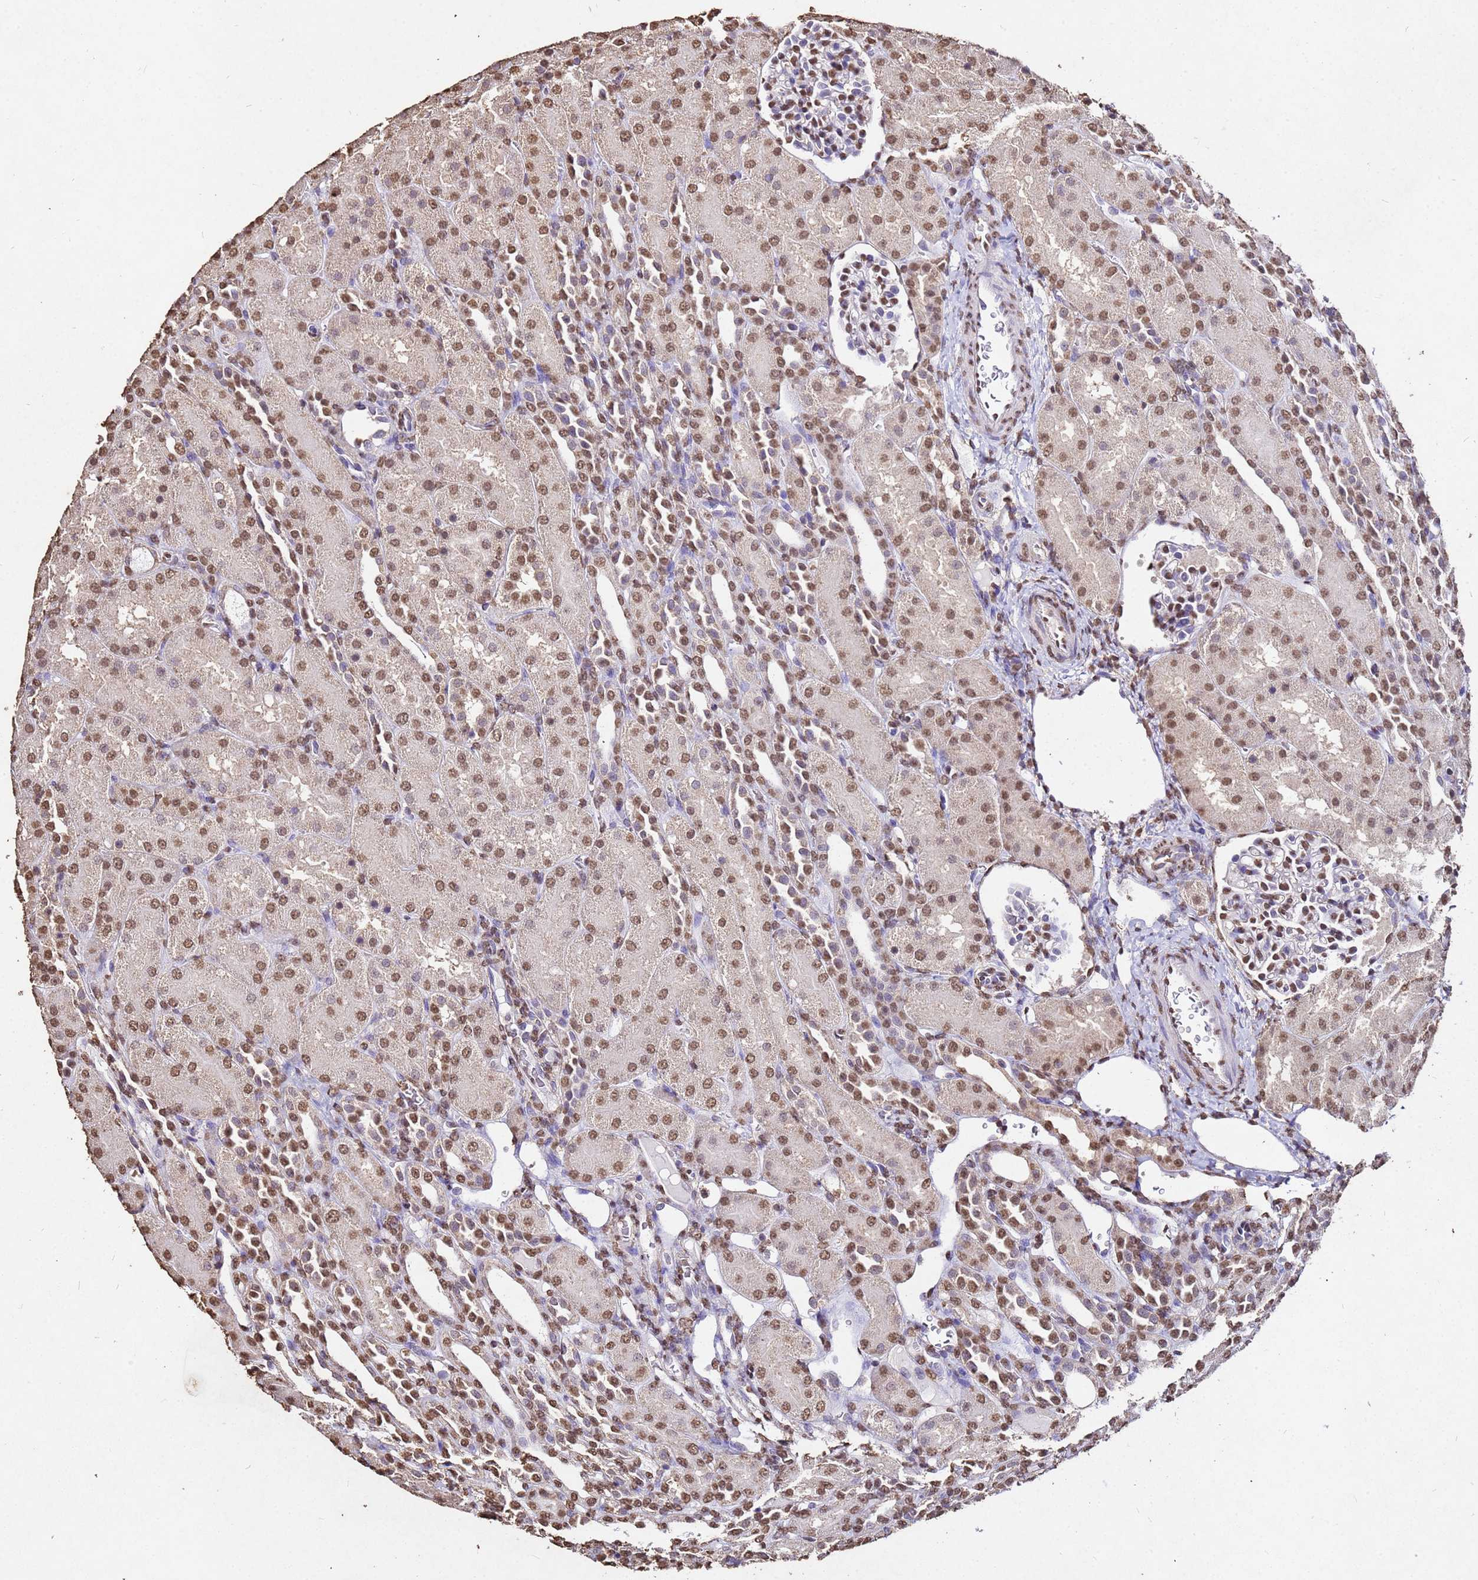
{"staining": {"intensity": "moderate", "quantity": ">75%", "location": "nuclear"}, "tissue": "kidney", "cell_type": "Cells in glomeruli", "image_type": "normal", "snomed": [{"axis": "morphology", "description": "Normal tissue, NOS"}, {"axis": "topography", "description": "Kidney"}], "caption": "Immunohistochemical staining of benign human kidney displays moderate nuclear protein expression in about >75% of cells in glomeruli.", "gene": "MYOCD", "patient": {"sex": "male", "age": 1}}